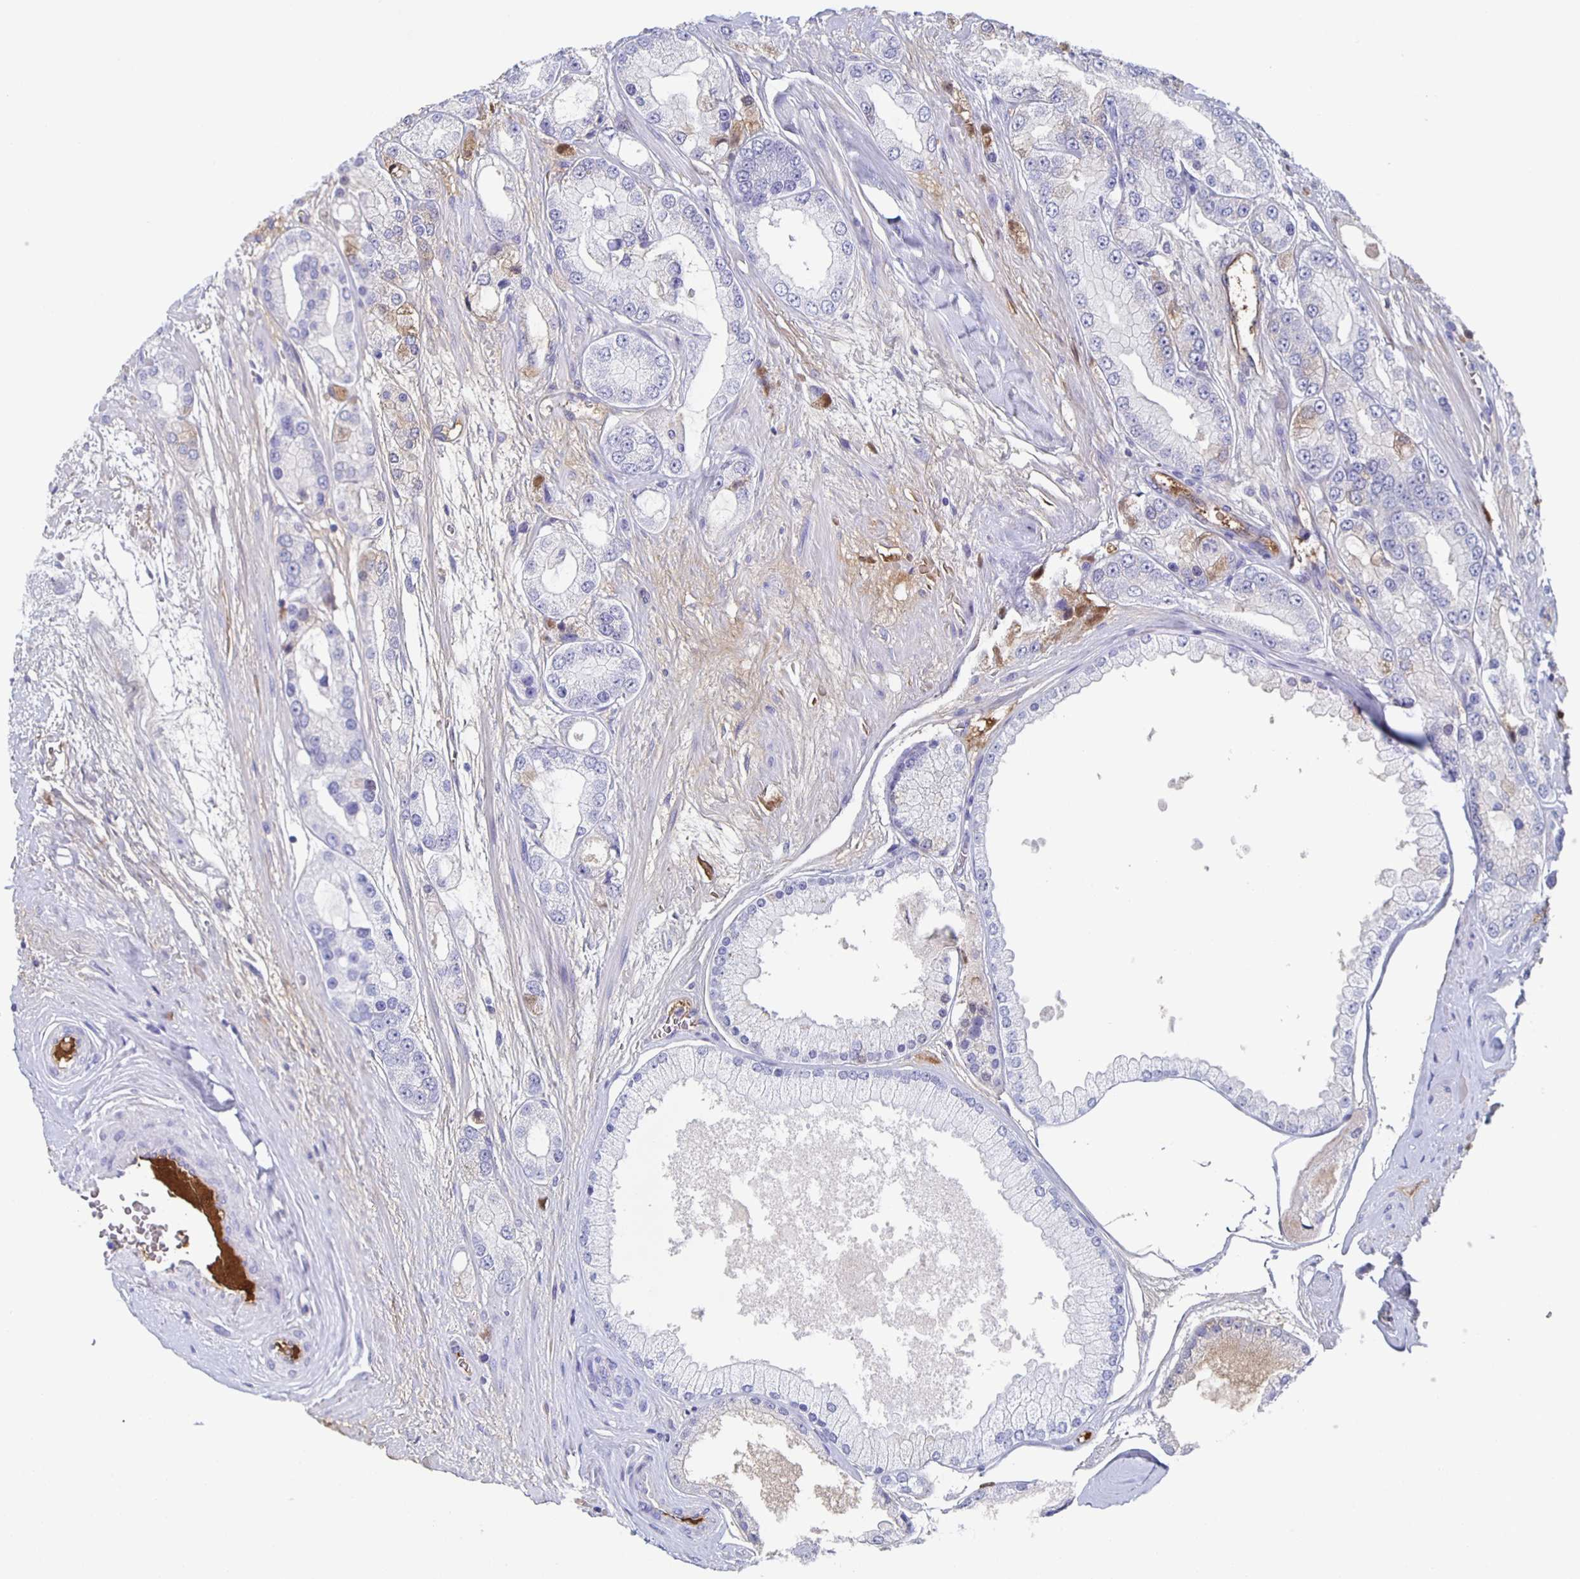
{"staining": {"intensity": "negative", "quantity": "none", "location": "none"}, "tissue": "prostate cancer", "cell_type": "Tumor cells", "image_type": "cancer", "snomed": [{"axis": "morphology", "description": "Adenocarcinoma, High grade"}, {"axis": "topography", "description": "Prostate"}], "caption": "The micrograph shows no significant expression in tumor cells of prostate adenocarcinoma (high-grade).", "gene": "FGA", "patient": {"sex": "male", "age": 67}}